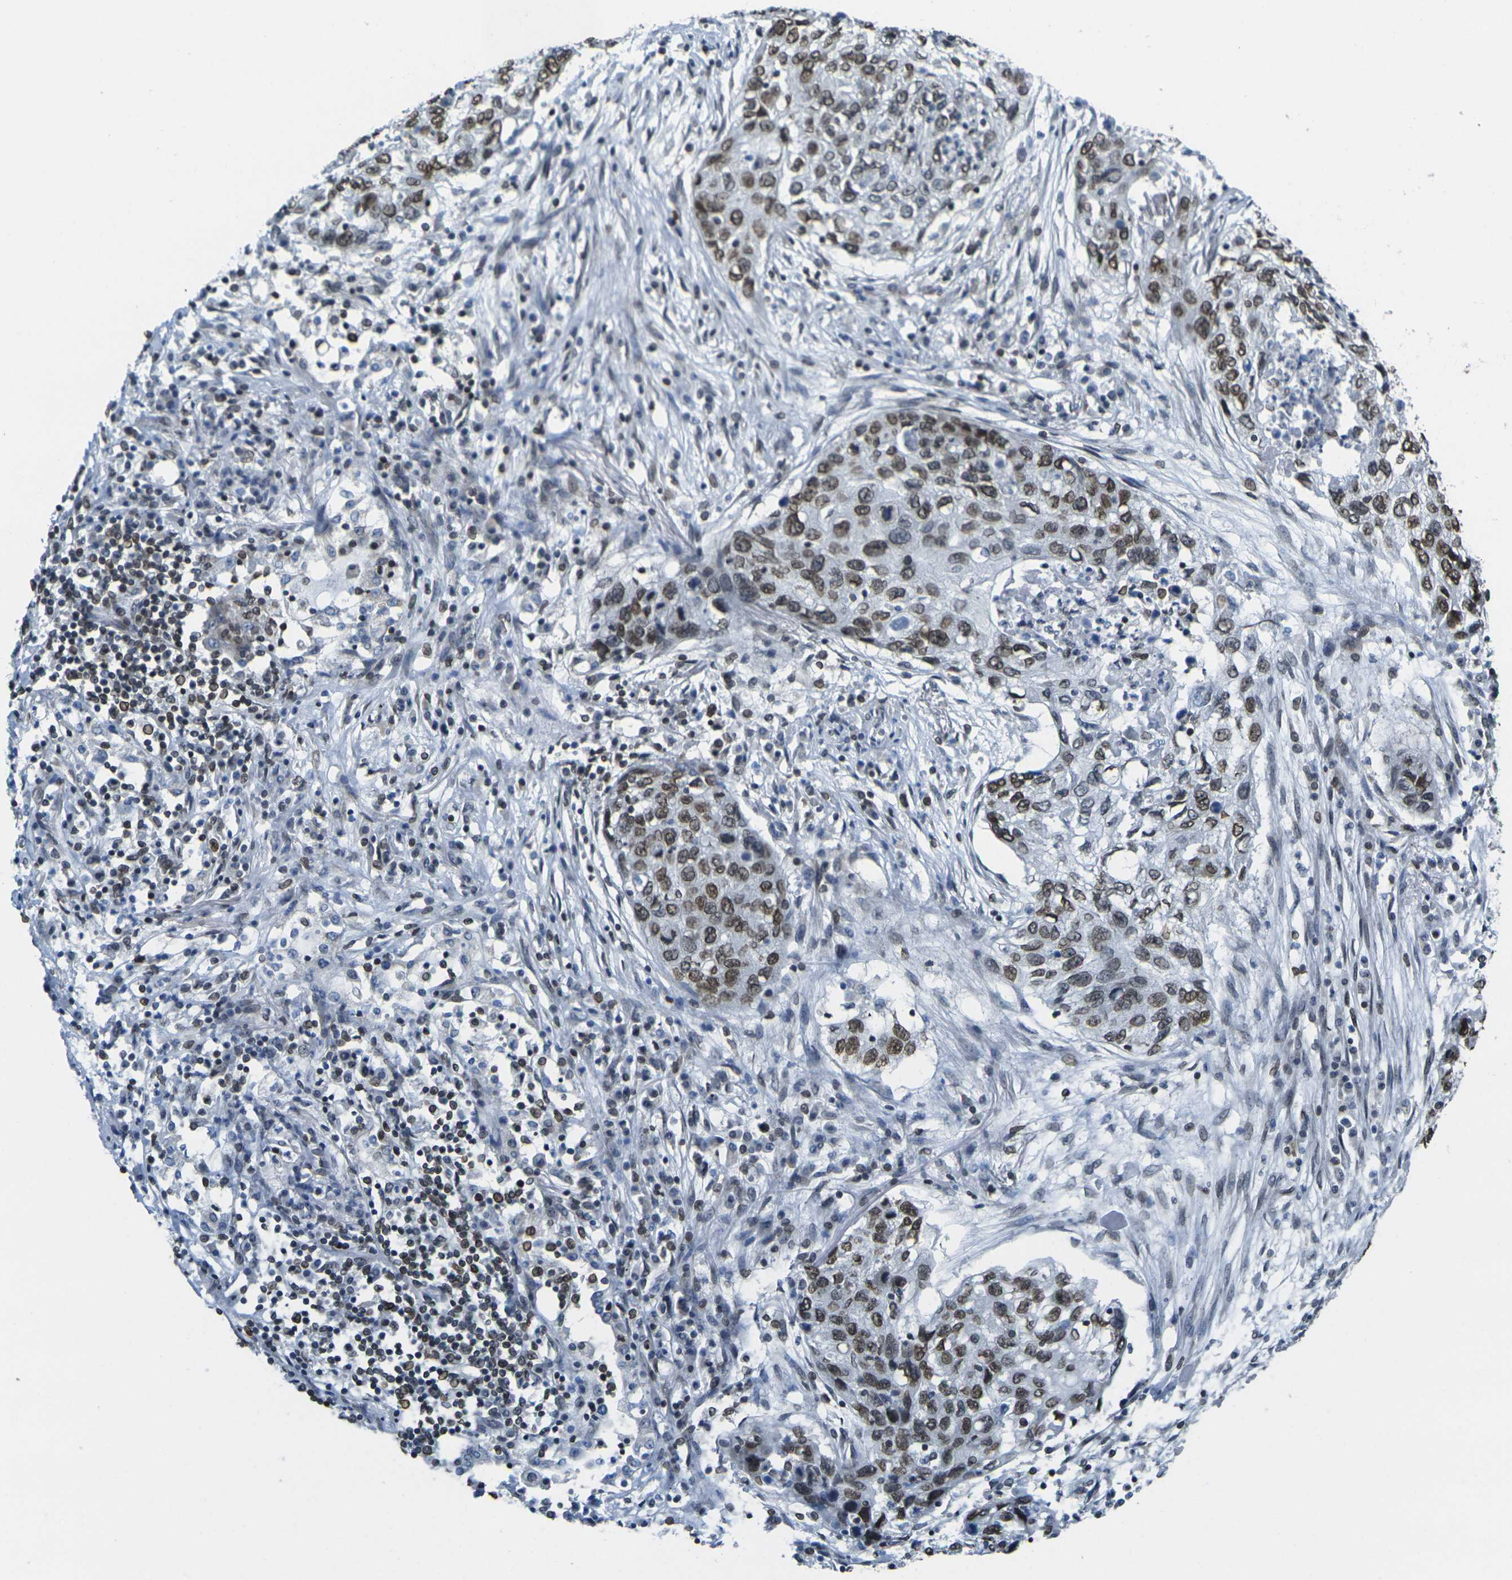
{"staining": {"intensity": "strong", "quantity": ">75%", "location": "cytoplasmic/membranous,nuclear"}, "tissue": "lung cancer", "cell_type": "Tumor cells", "image_type": "cancer", "snomed": [{"axis": "morphology", "description": "Squamous cell carcinoma, NOS"}, {"axis": "topography", "description": "Lung"}], "caption": "Lung cancer (squamous cell carcinoma) stained for a protein displays strong cytoplasmic/membranous and nuclear positivity in tumor cells.", "gene": "BRDT", "patient": {"sex": "female", "age": 63}}